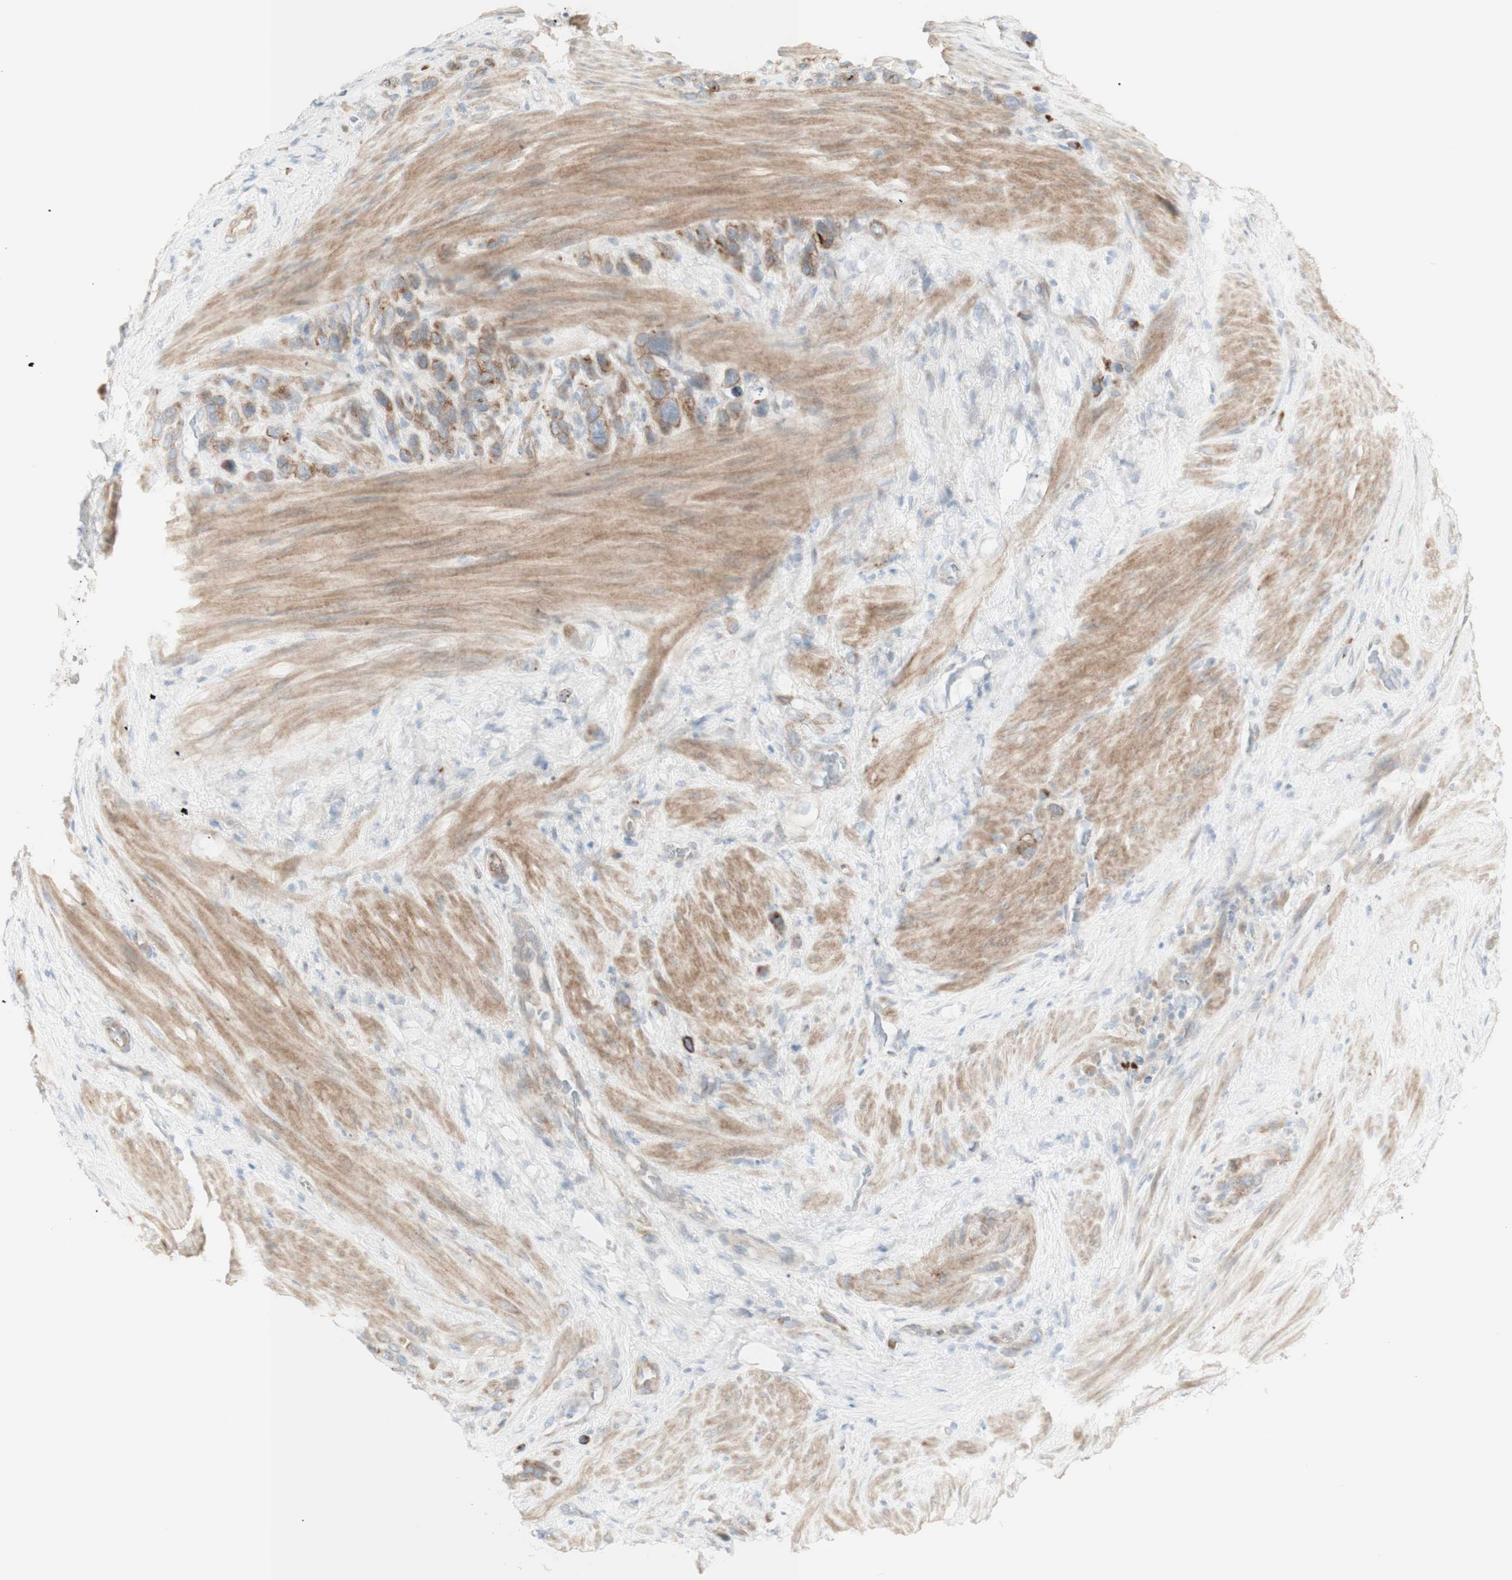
{"staining": {"intensity": "moderate", "quantity": "25%-75%", "location": "cytoplasmic/membranous"}, "tissue": "stomach cancer", "cell_type": "Tumor cells", "image_type": "cancer", "snomed": [{"axis": "morphology", "description": "Adenocarcinoma, NOS"}, {"axis": "morphology", "description": "Adenocarcinoma, High grade"}, {"axis": "topography", "description": "Stomach, upper"}, {"axis": "topography", "description": "Stomach, lower"}], "caption": "The image demonstrates immunohistochemical staining of stomach high-grade adenocarcinoma. There is moderate cytoplasmic/membranous expression is seen in about 25%-75% of tumor cells.", "gene": "NDST4", "patient": {"sex": "female", "age": 65}}